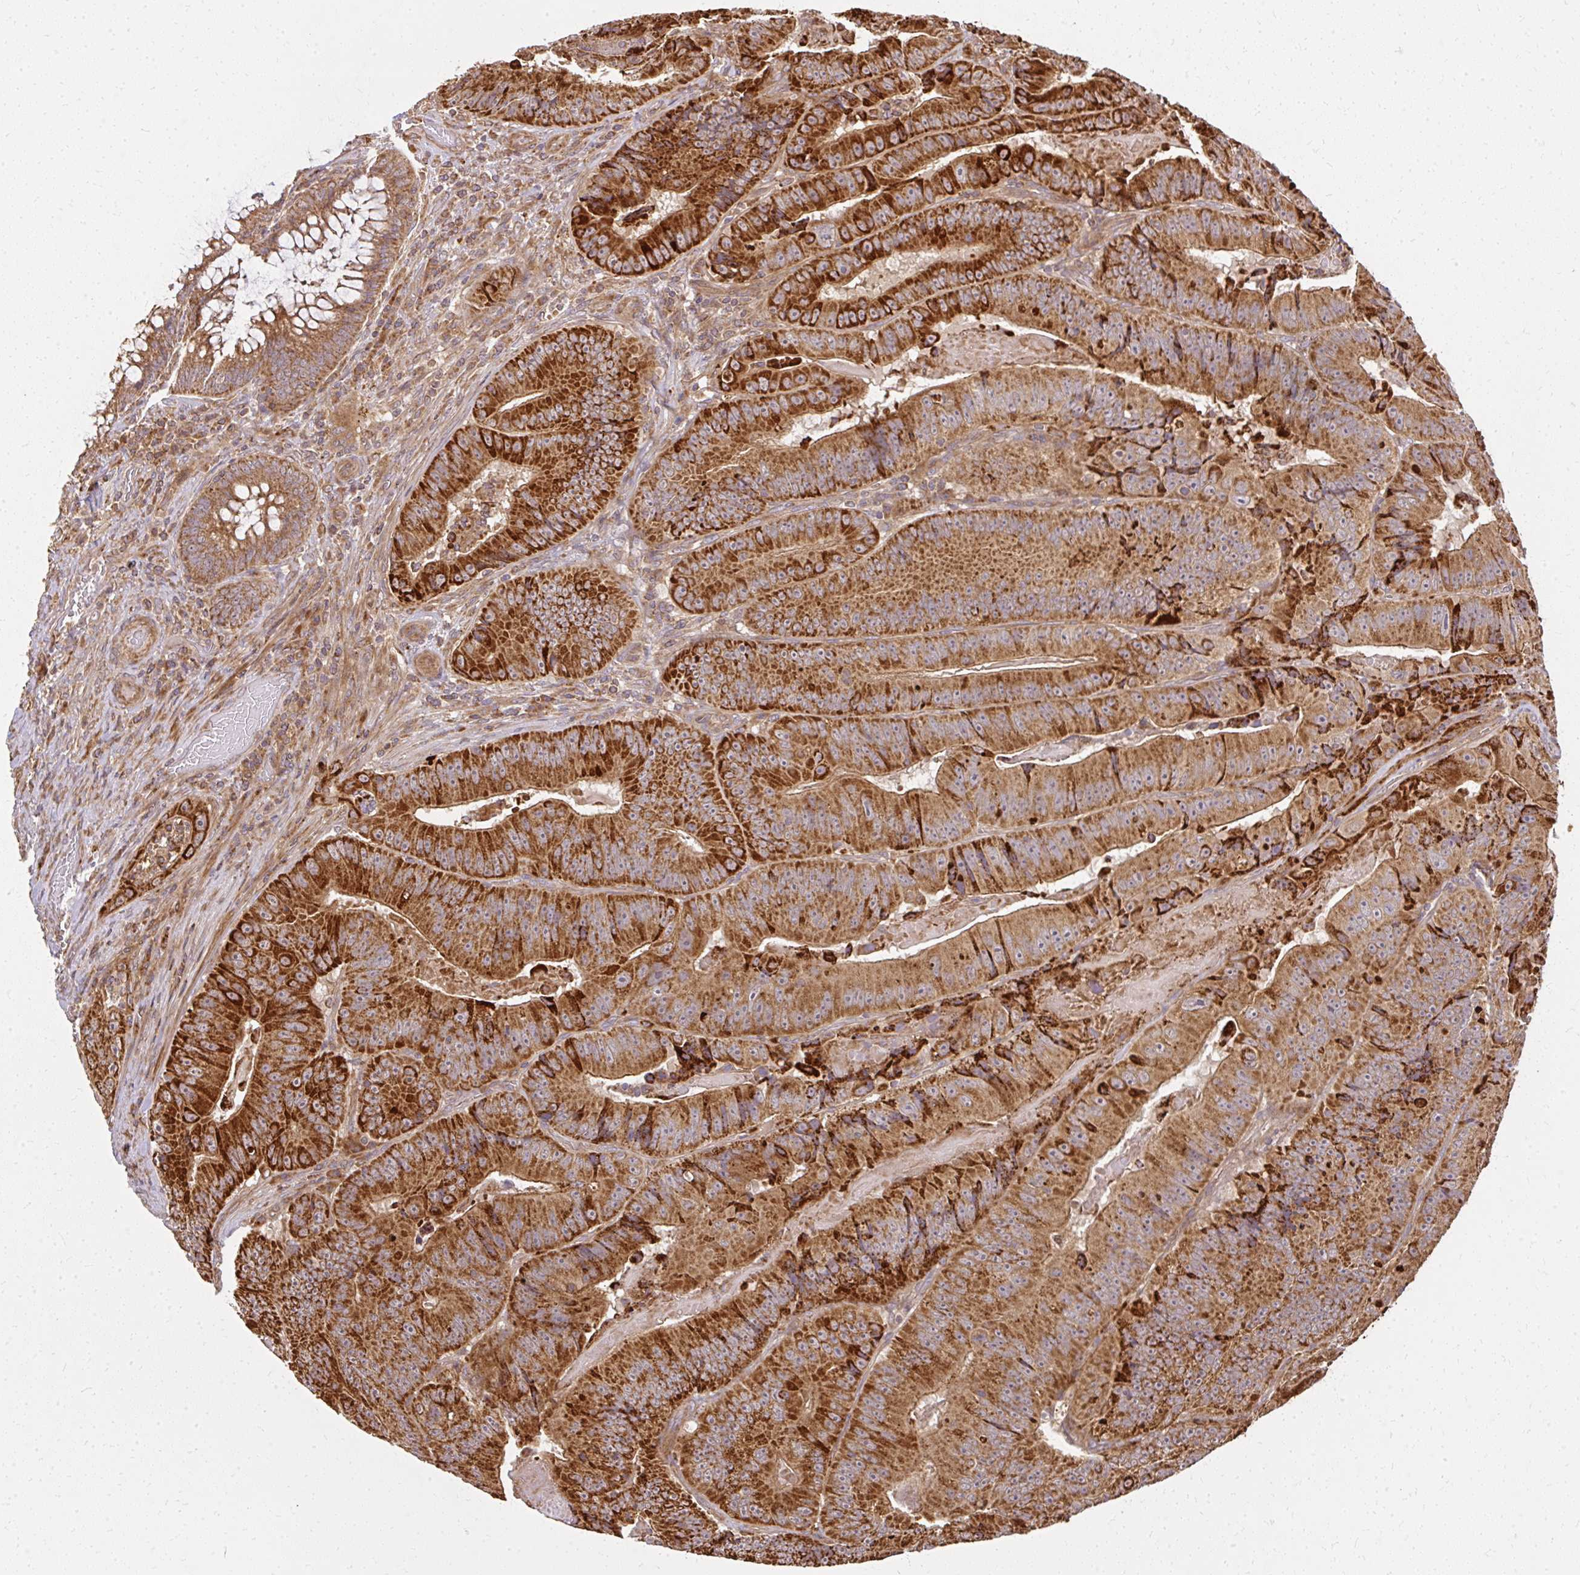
{"staining": {"intensity": "strong", "quantity": ">75%", "location": "cytoplasmic/membranous"}, "tissue": "colorectal cancer", "cell_type": "Tumor cells", "image_type": "cancer", "snomed": [{"axis": "morphology", "description": "Adenocarcinoma, NOS"}, {"axis": "topography", "description": "Colon"}], "caption": "A brown stain highlights strong cytoplasmic/membranous expression of a protein in human colorectal cancer tumor cells.", "gene": "GNS", "patient": {"sex": "female", "age": 86}}